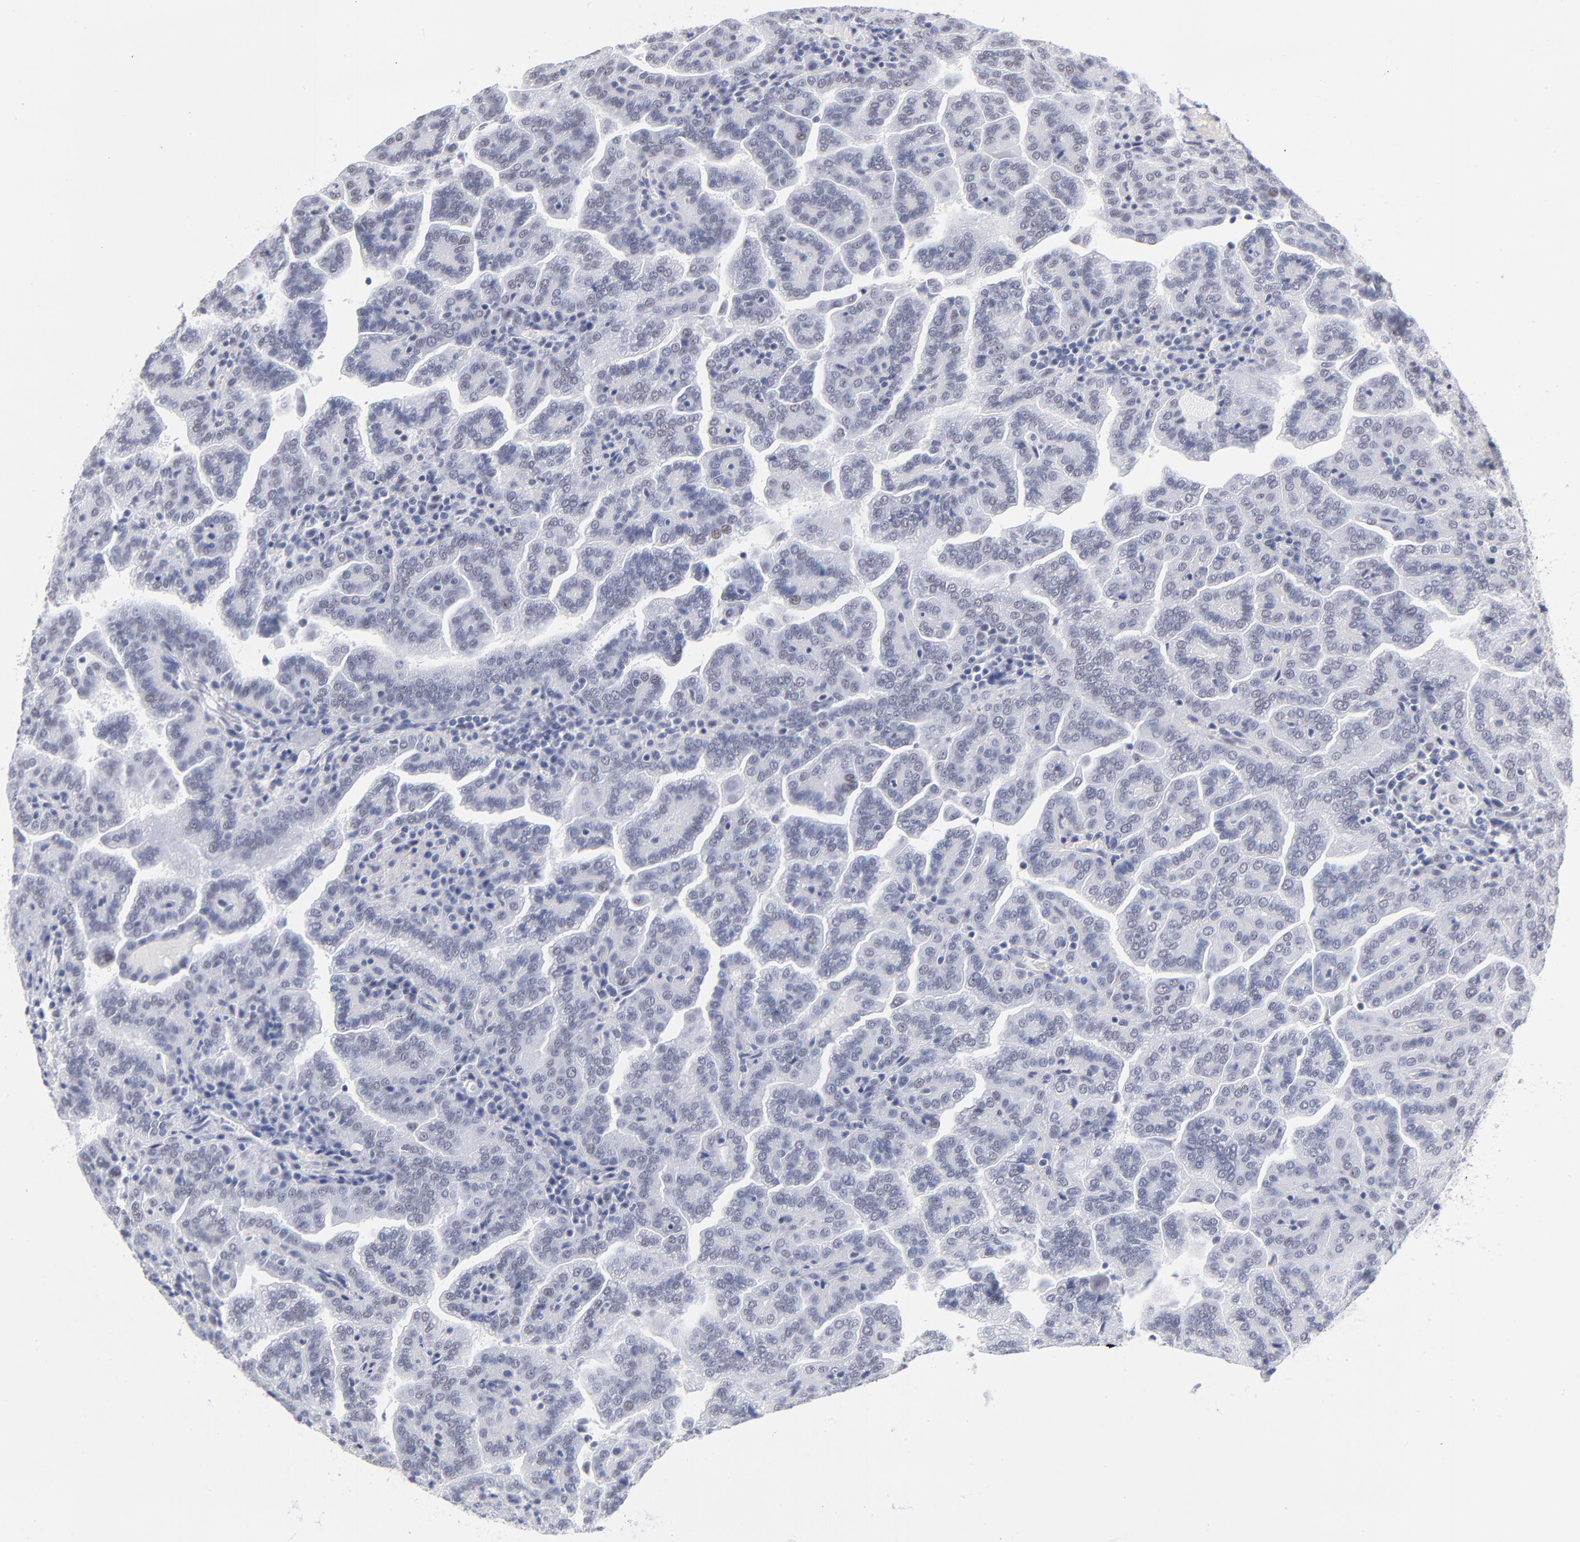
{"staining": {"intensity": "weak", "quantity": "<25%", "location": "nuclear"}, "tissue": "renal cancer", "cell_type": "Tumor cells", "image_type": "cancer", "snomed": [{"axis": "morphology", "description": "Adenocarcinoma, NOS"}, {"axis": "topography", "description": "Kidney"}], "caption": "Photomicrograph shows no protein positivity in tumor cells of adenocarcinoma (renal) tissue.", "gene": "SNRPB", "patient": {"sex": "male", "age": 61}}